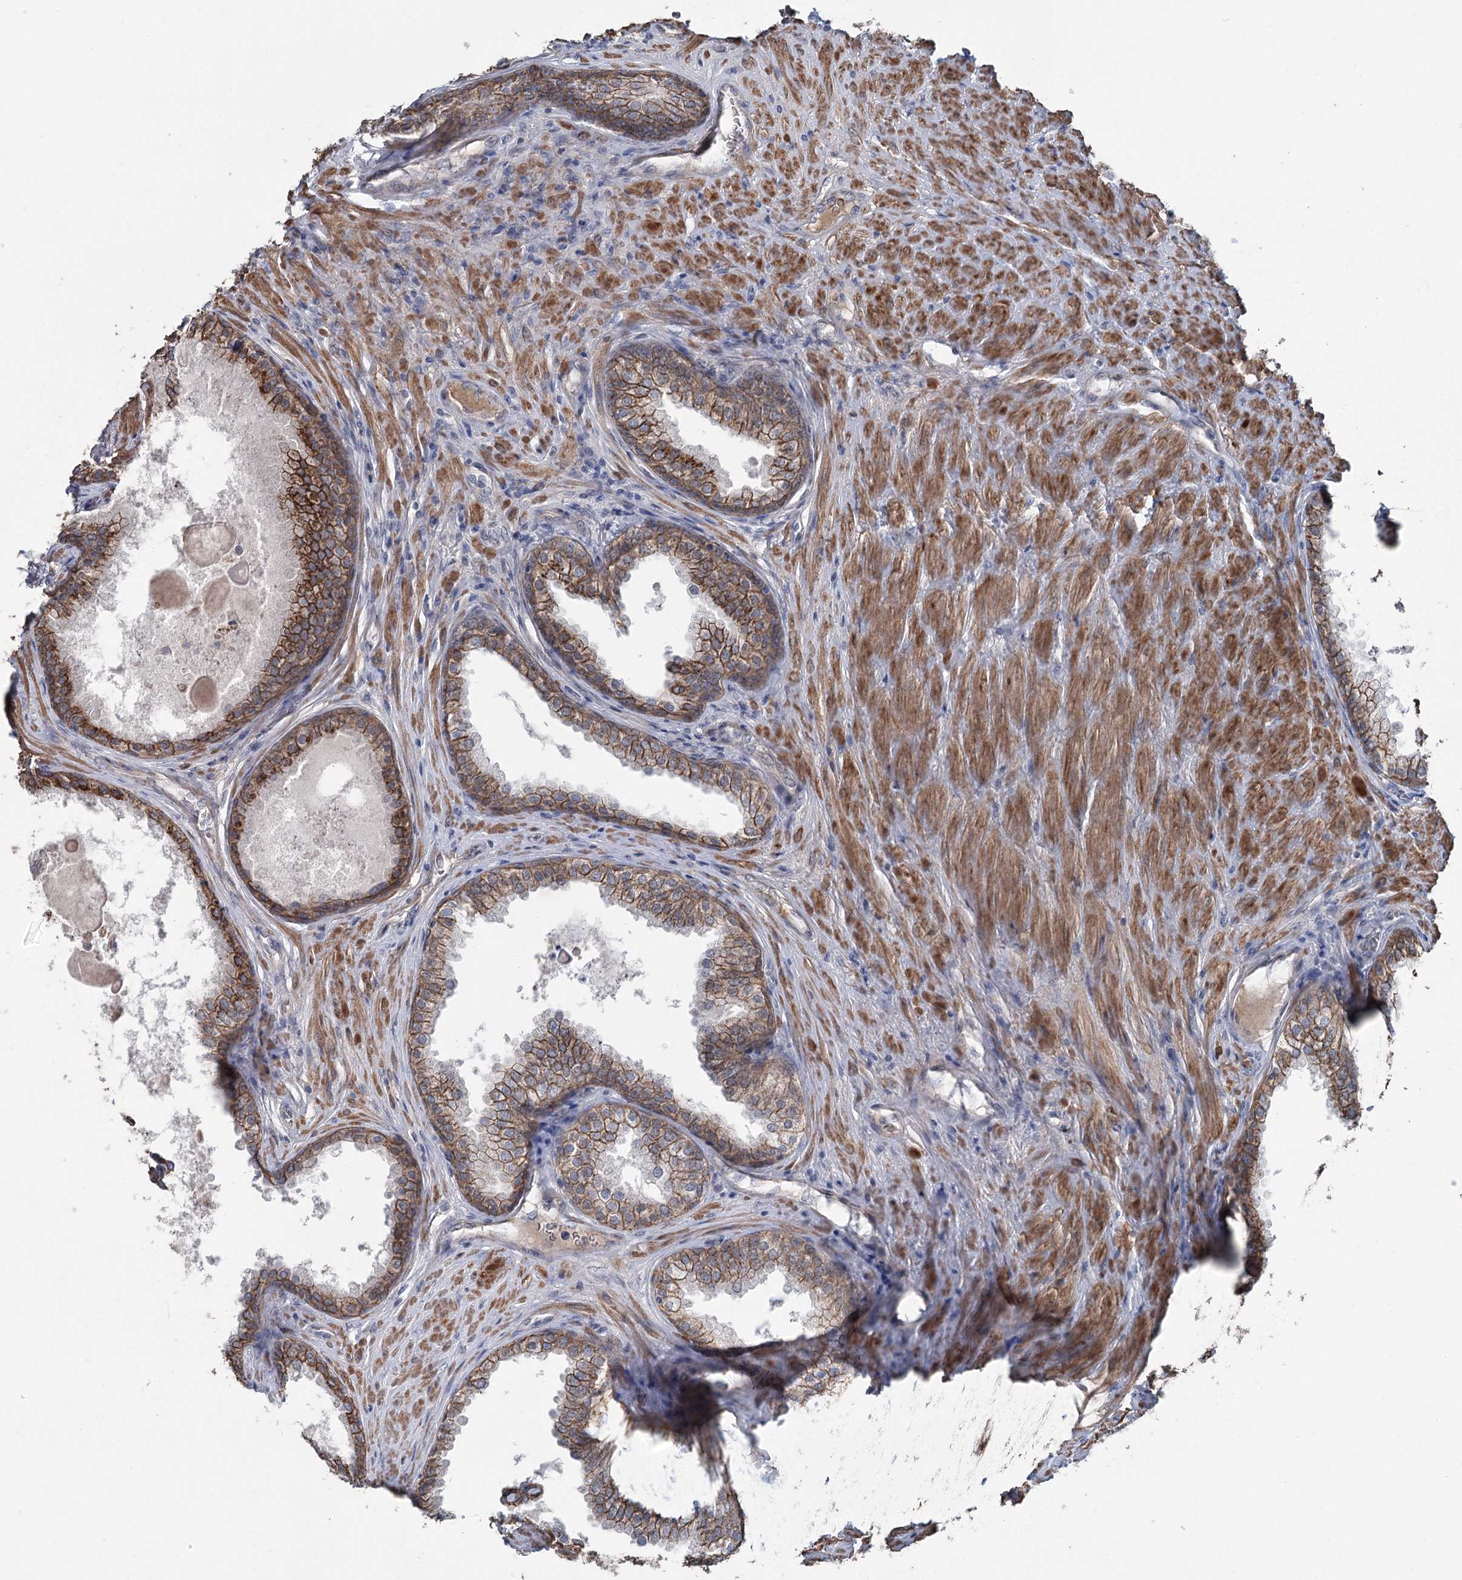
{"staining": {"intensity": "strong", "quantity": ">75%", "location": "cytoplasmic/membranous"}, "tissue": "prostate cancer", "cell_type": "Tumor cells", "image_type": "cancer", "snomed": [{"axis": "morphology", "description": "Adenocarcinoma, High grade"}, {"axis": "topography", "description": "Prostate"}], "caption": "Tumor cells show high levels of strong cytoplasmic/membranous positivity in about >75% of cells in human prostate cancer. (DAB (3,3'-diaminobenzidine) IHC with brightfield microscopy, high magnification).", "gene": "FAM120B", "patient": {"sex": "male", "age": 63}}